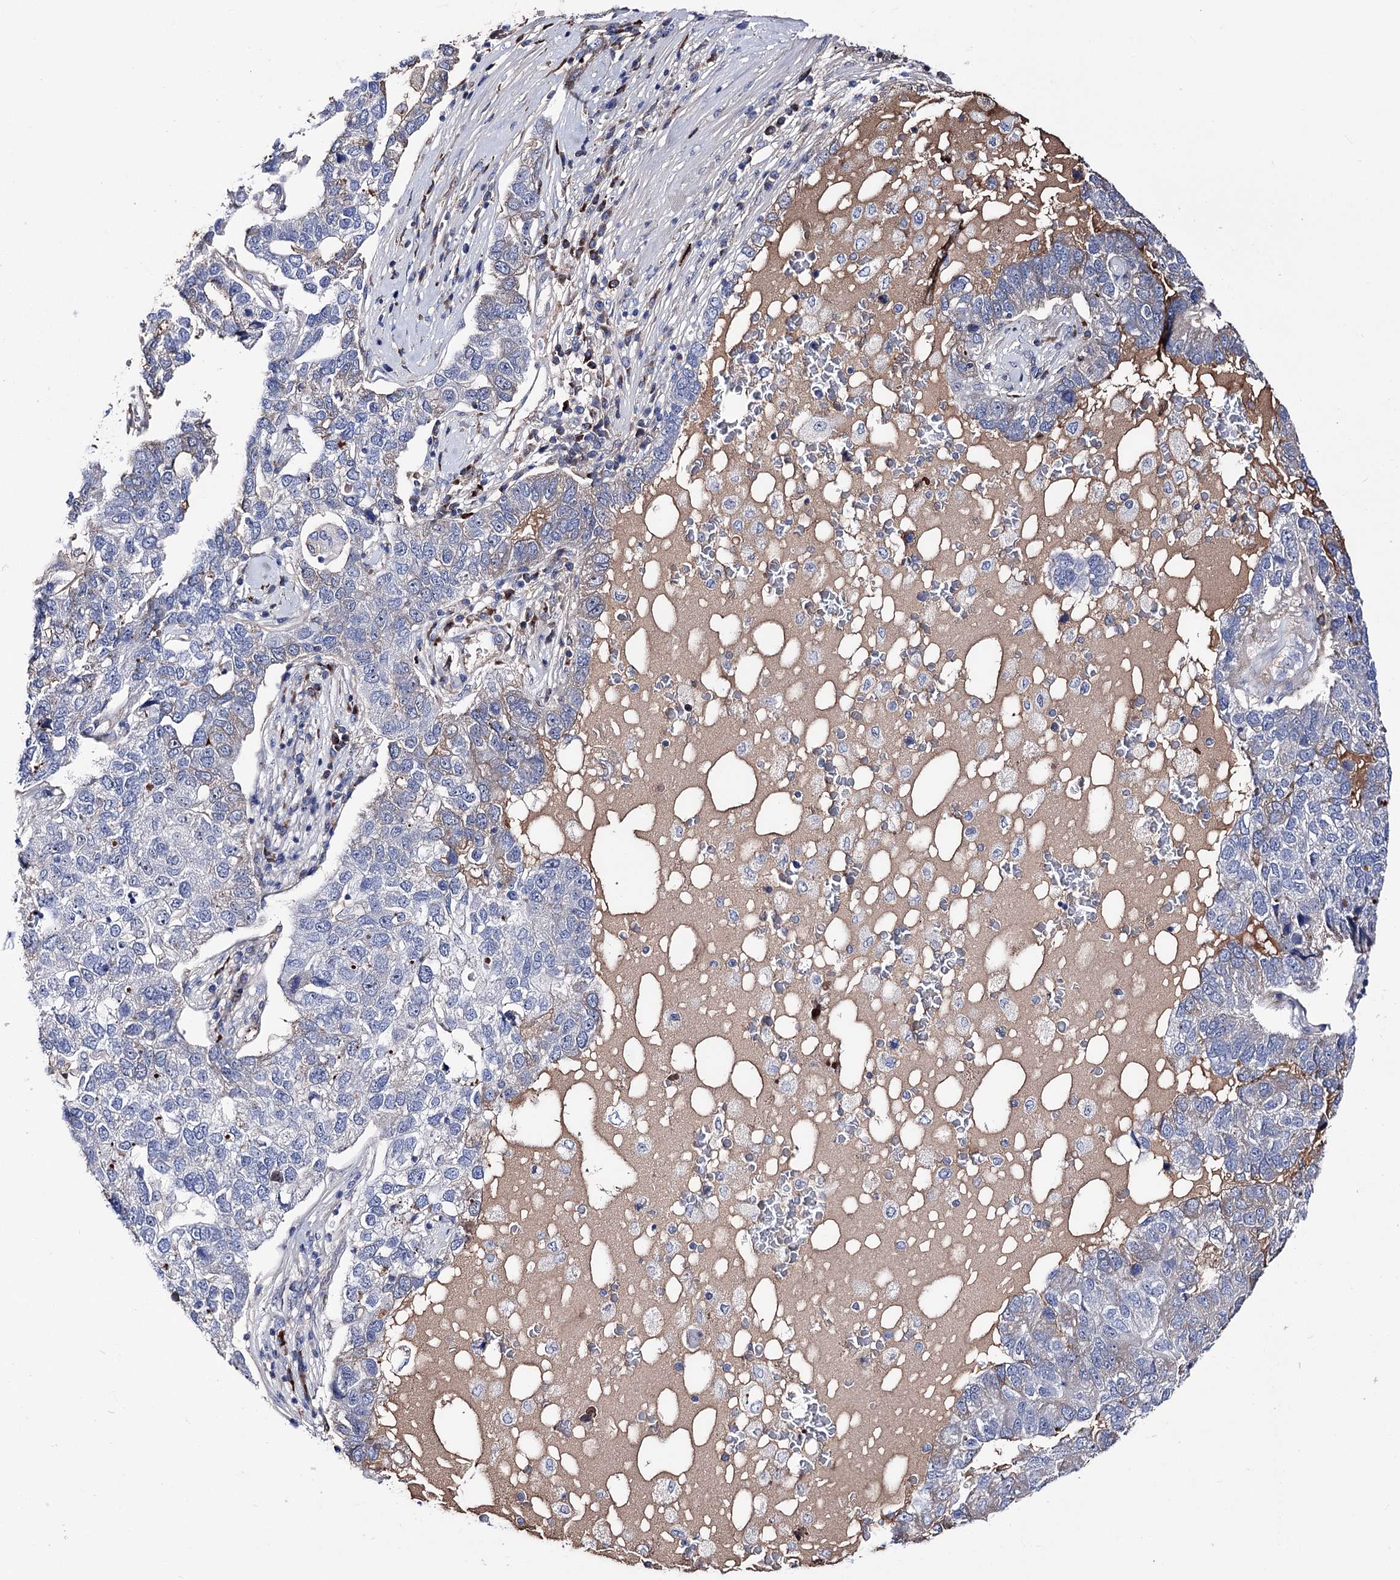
{"staining": {"intensity": "negative", "quantity": "none", "location": "none"}, "tissue": "pancreatic cancer", "cell_type": "Tumor cells", "image_type": "cancer", "snomed": [{"axis": "morphology", "description": "Adenocarcinoma, NOS"}, {"axis": "topography", "description": "Pancreas"}], "caption": "This photomicrograph is of pancreatic adenocarcinoma stained with immunohistochemistry to label a protein in brown with the nuclei are counter-stained blue. There is no positivity in tumor cells.", "gene": "PCGF5", "patient": {"sex": "female", "age": 61}}